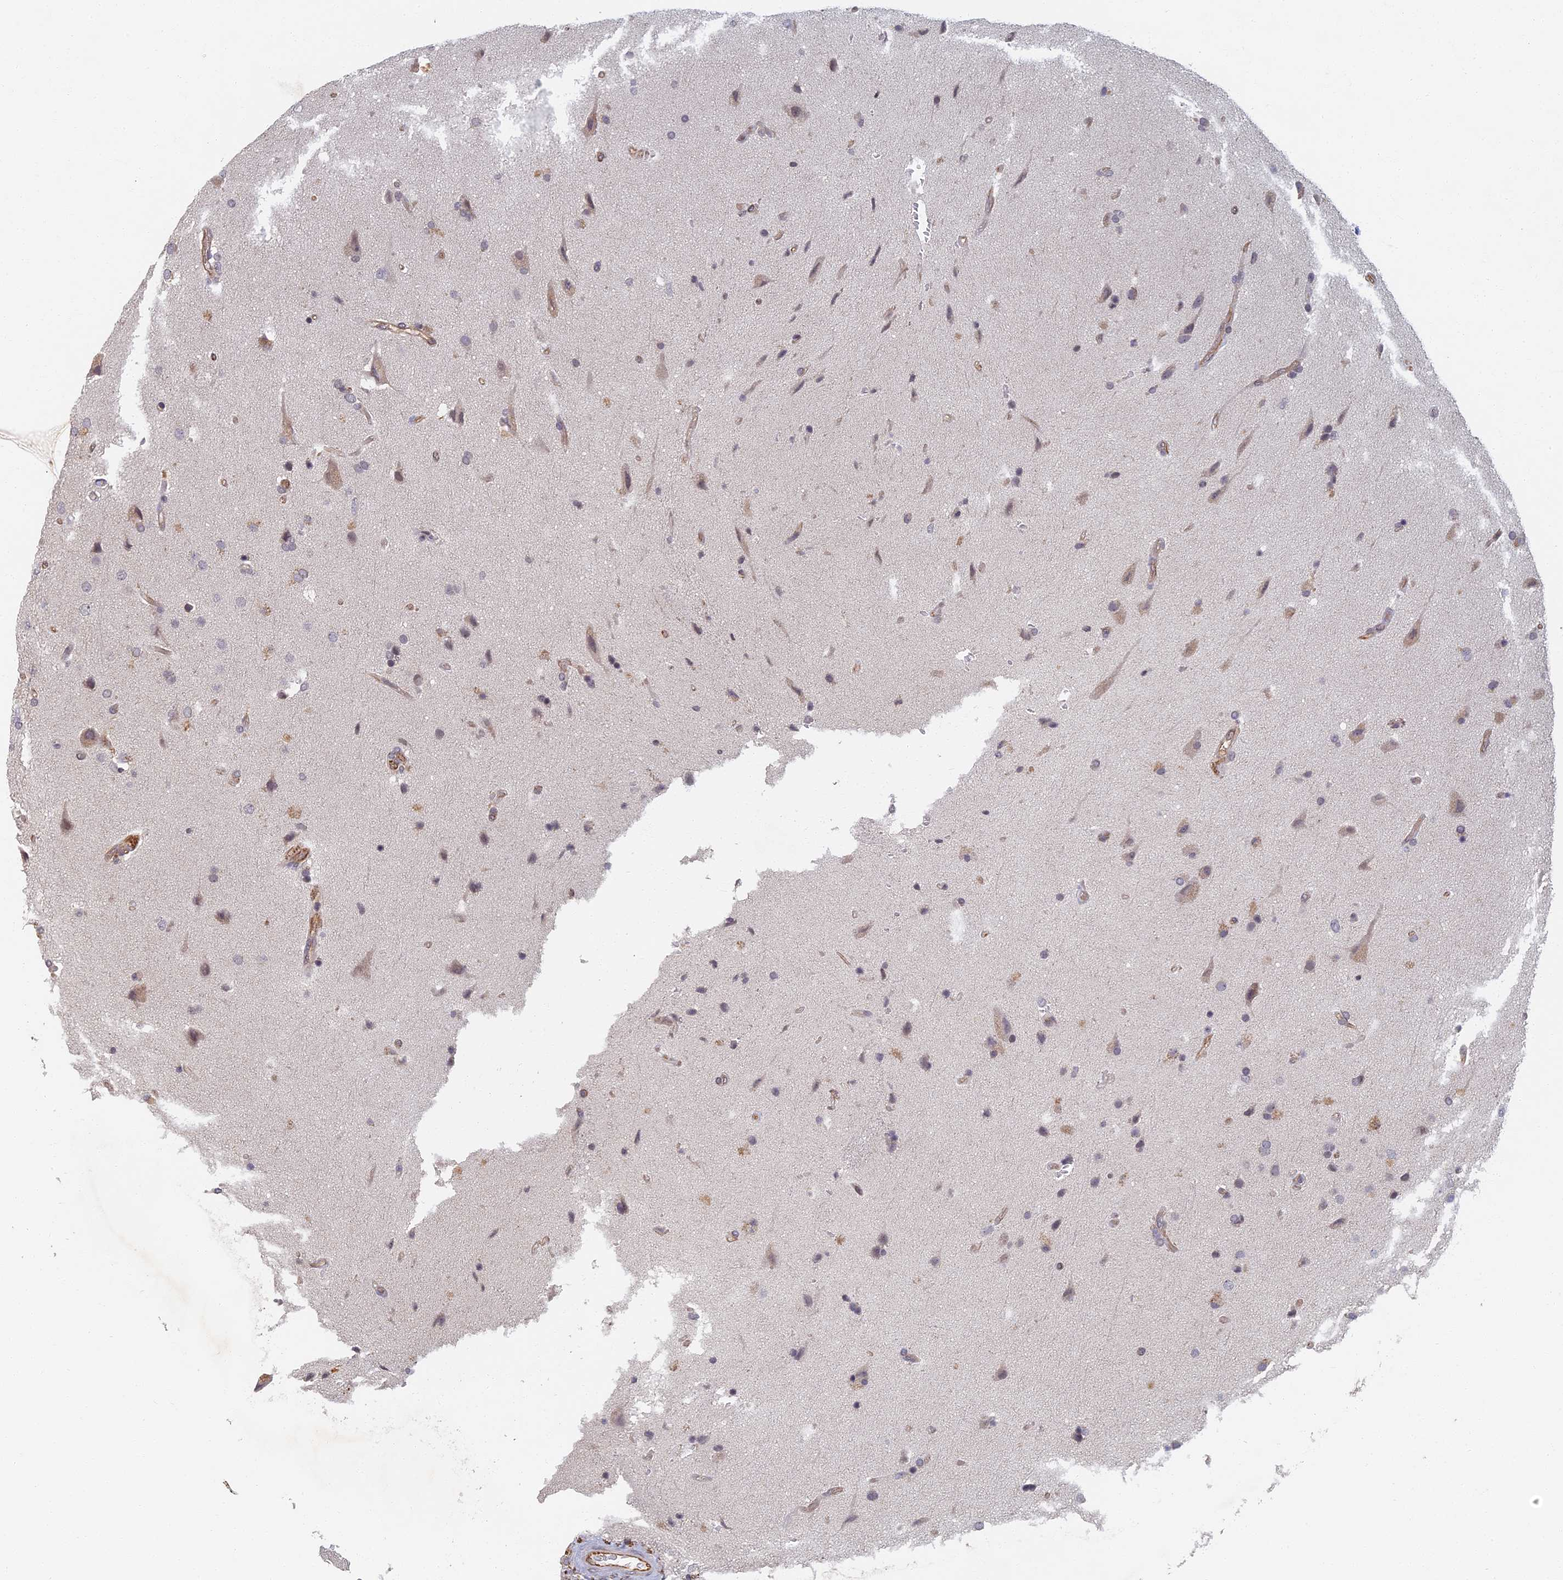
{"staining": {"intensity": "negative", "quantity": "none", "location": "none"}, "tissue": "glioma", "cell_type": "Tumor cells", "image_type": "cancer", "snomed": [{"axis": "morphology", "description": "Glioma, malignant, High grade"}, {"axis": "topography", "description": "Brain"}], "caption": "Immunohistochemistry (IHC) of glioma reveals no expression in tumor cells.", "gene": "ABCB10", "patient": {"sex": "male", "age": 72}}